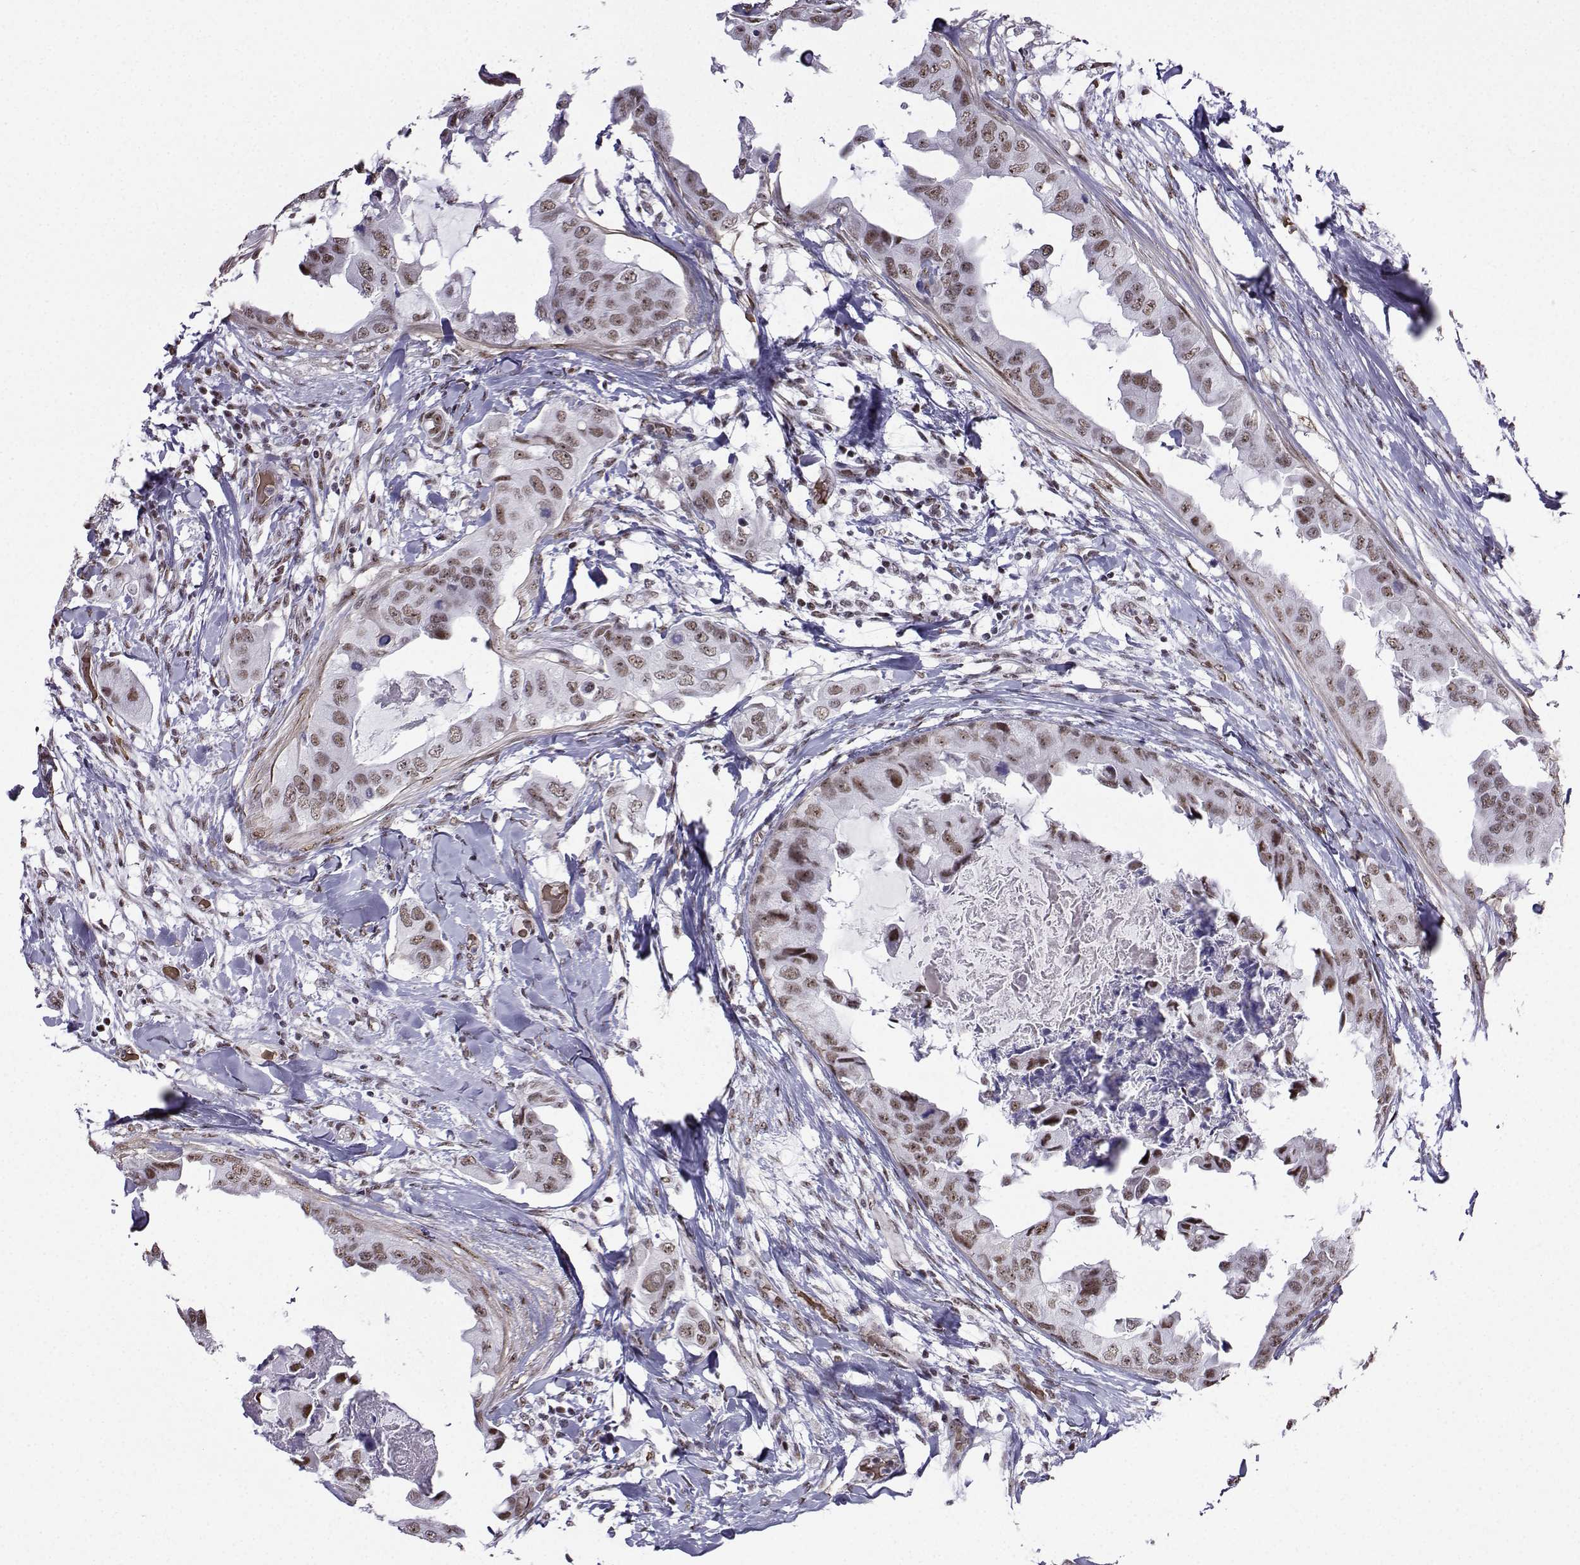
{"staining": {"intensity": "weak", "quantity": ">75%", "location": "nuclear"}, "tissue": "breast cancer", "cell_type": "Tumor cells", "image_type": "cancer", "snomed": [{"axis": "morphology", "description": "Normal tissue, NOS"}, {"axis": "morphology", "description": "Duct carcinoma"}, {"axis": "topography", "description": "Breast"}], "caption": "Immunohistochemistry (IHC) image of neoplastic tissue: breast cancer (intraductal carcinoma) stained using immunohistochemistry (IHC) exhibits low levels of weak protein expression localized specifically in the nuclear of tumor cells, appearing as a nuclear brown color.", "gene": "CCNK", "patient": {"sex": "female", "age": 40}}